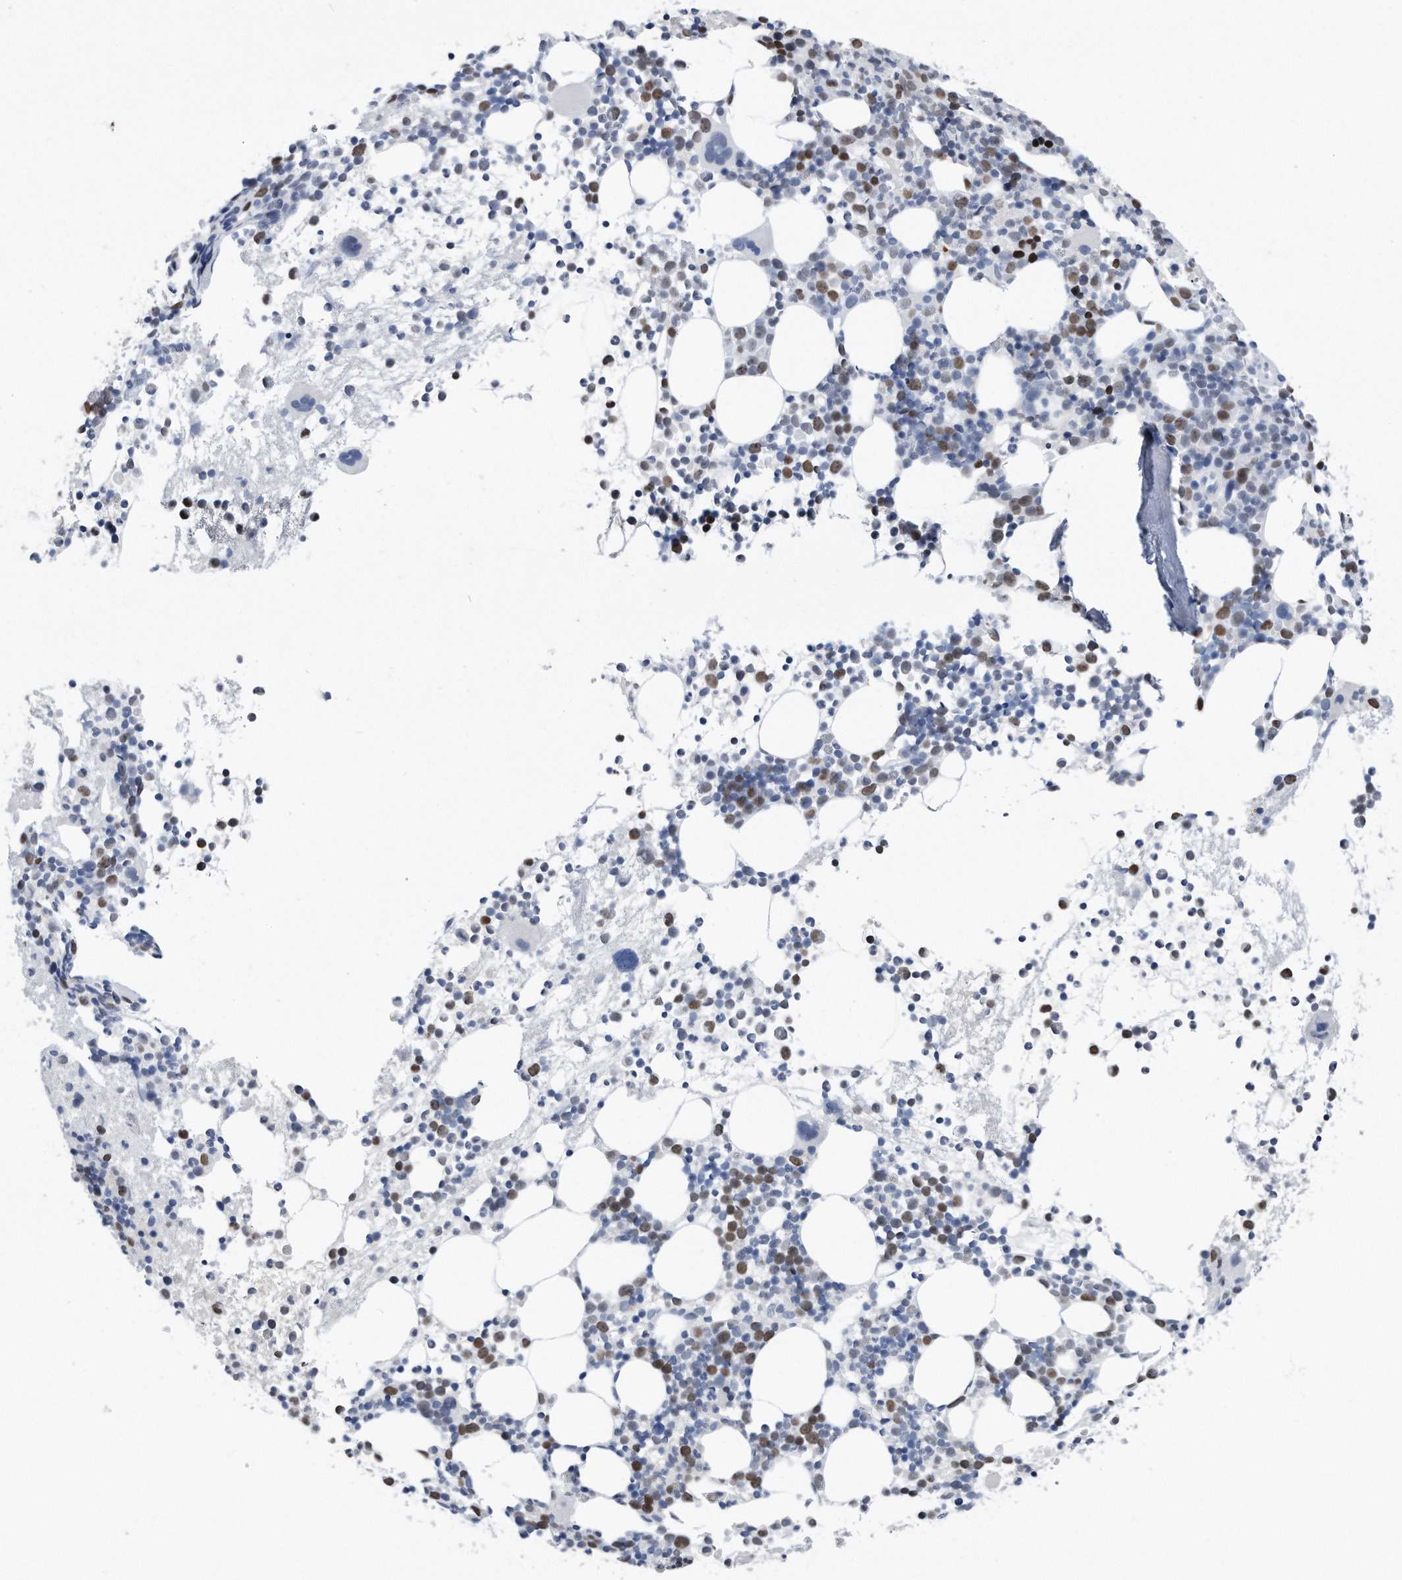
{"staining": {"intensity": "strong", "quantity": "25%-75%", "location": "nuclear"}, "tissue": "bone marrow", "cell_type": "Hematopoietic cells", "image_type": "normal", "snomed": [{"axis": "morphology", "description": "Normal tissue, NOS"}, {"axis": "topography", "description": "Bone marrow"}], "caption": "High-power microscopy captured an IHC photomicrograph of normal bone marrow, revealing strong nuclear positivity in about 25%-75% of hematopoietic cells. (DAB (3,3'-diaminobenzidine) IHC with brightfield microscopy, high magnification).", "gene": "PCNA", "patient": {"sex": "female", "age": 57}}